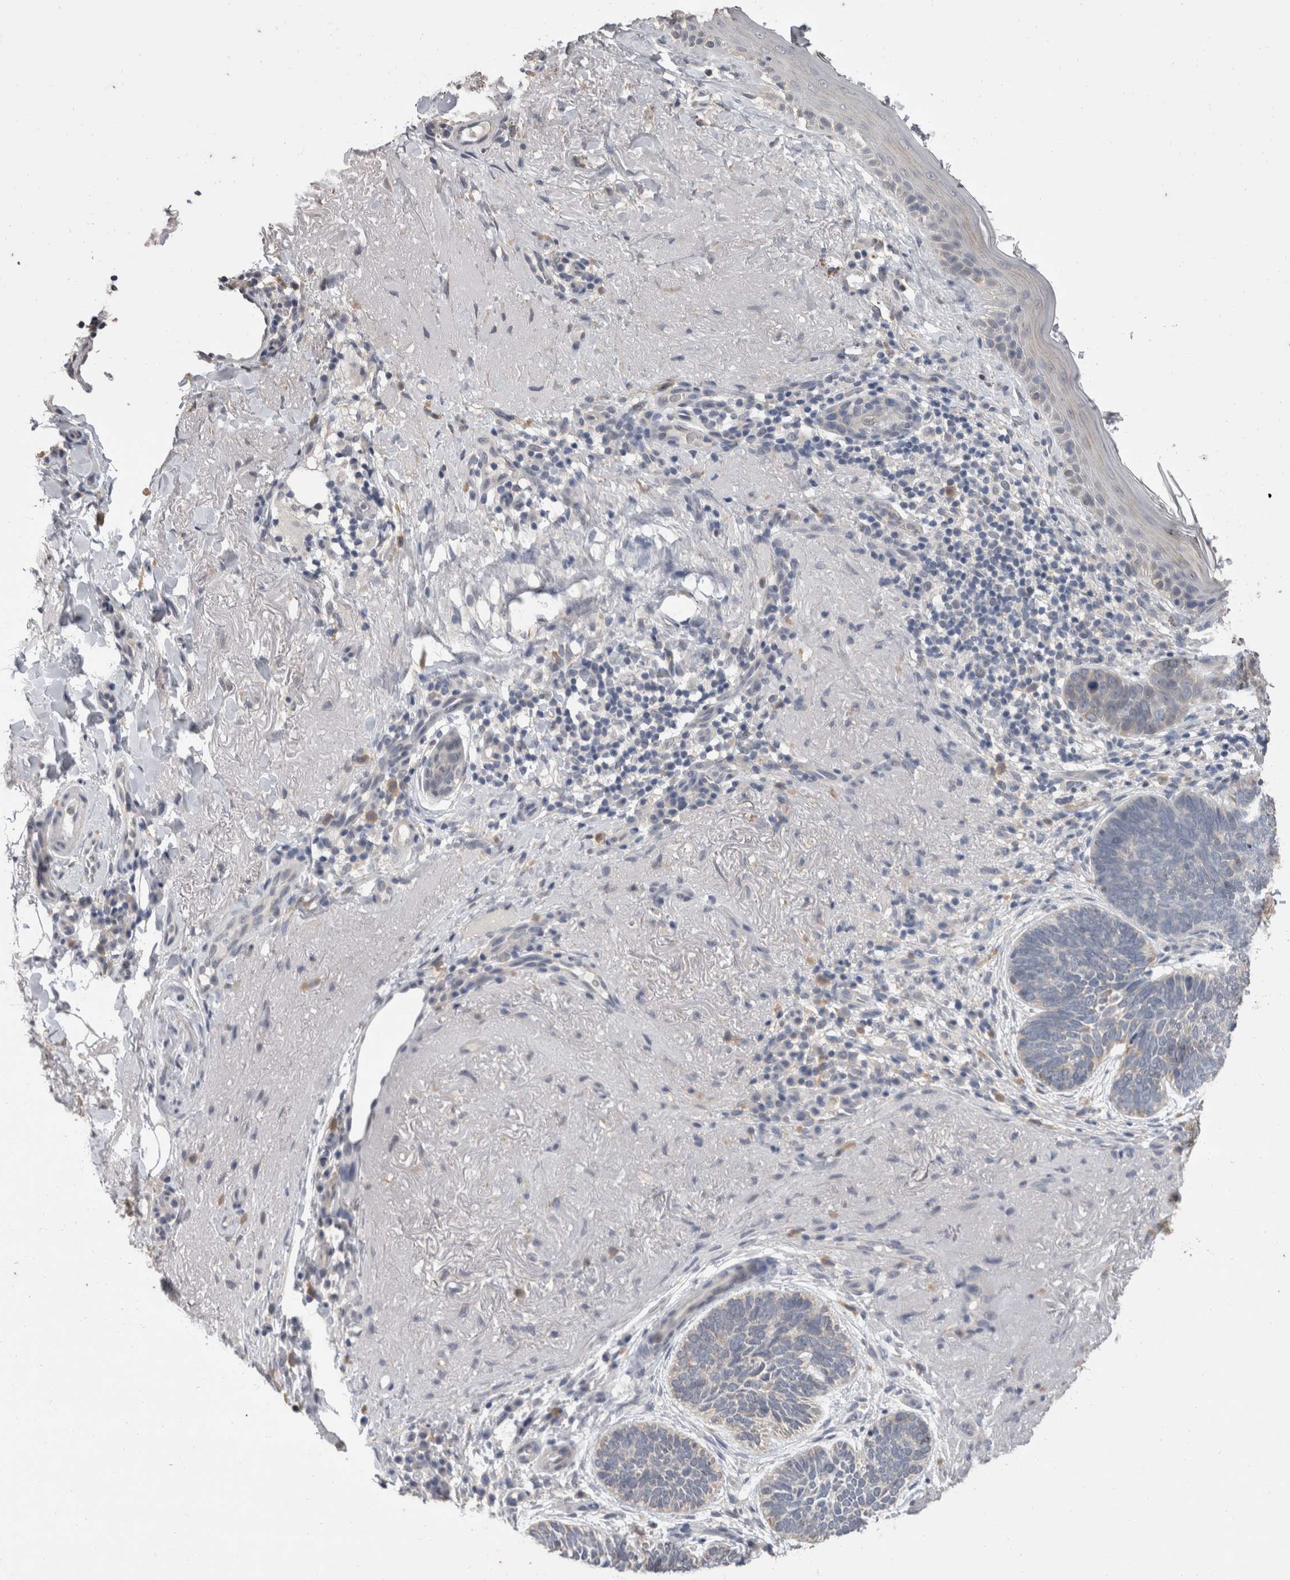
{"staining": {"intensity": "negative", "quantity": "none", "location": "none"}, "tissue": "skin cancer", "cell_type": "Tumor cells", "image_type": "cancer", "snomed": [{"axis": "morphology", "description": "Basal cell carcinoma"}, {"axis": "topography", "description": "Skin"}], "caption": "IHC image of neoplastic tissue: skin cancer (basal cell carcinoma) stained with DAB (3,3'-diaminobenzidine) shows no significant protein staining in tumor cells.", "gene": "FHOD3", "patient": {"sex": "female", "age": 85}}